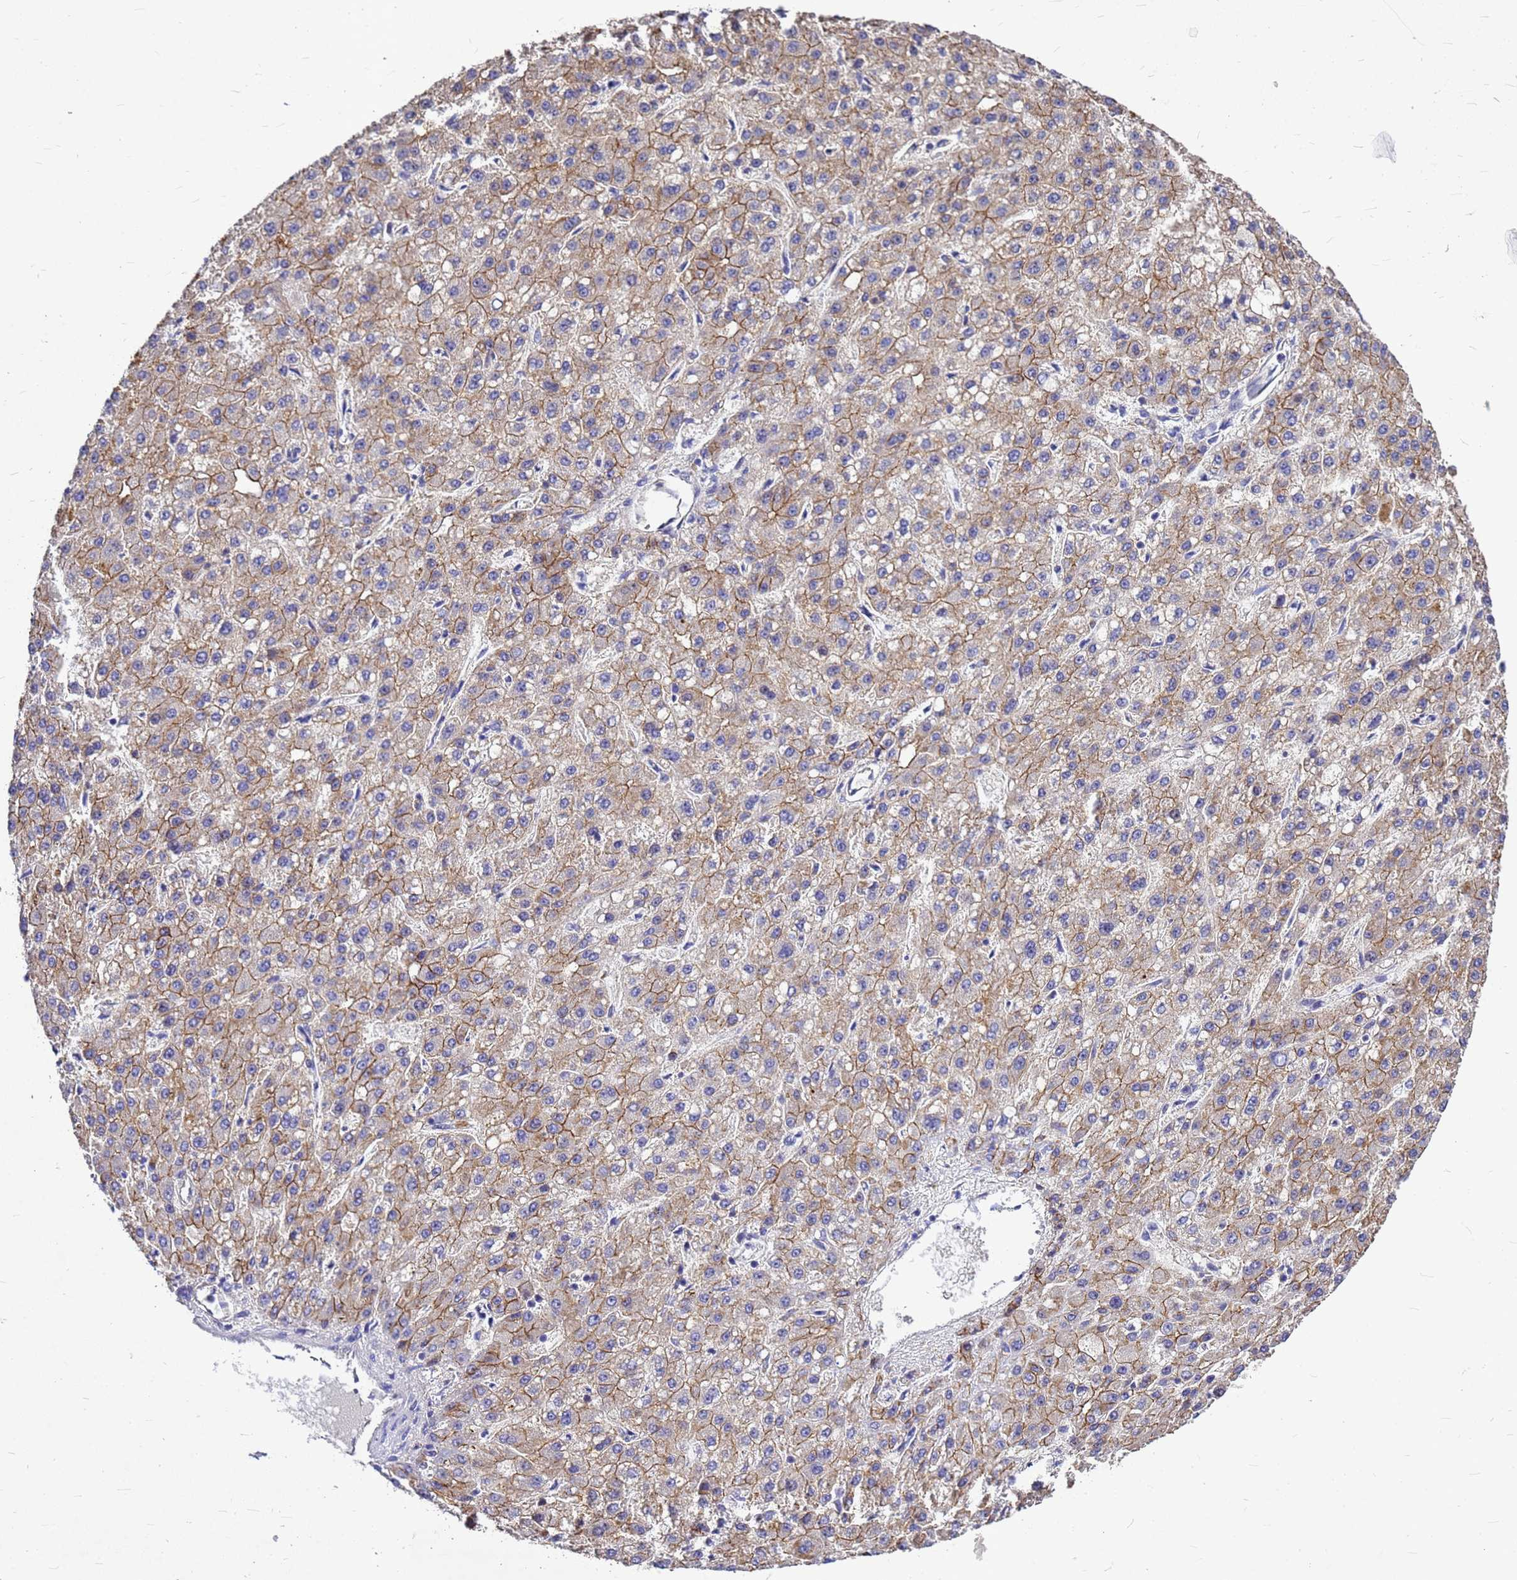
{"staining": {"intensity": "moderate", "quantity": ">75%", "location": "cytoplasmic/membranous"}, "tissue": "liver cancer", "cell_type": "Tumor cells", "image_type": "cancer", "snomed": [{"axis": "morphology", "description": "Carcinoma, Hepatocellular, NOS"}, {"axis": "topography", "description": "Liver"}], "caption": "There is medium levels of moderate cytoplasmic/membranous positivity in tumor cells of liver hepatocellular carcinoma, as demonstrated by immunohistochemical staining (brown color).", "gene": "FBXW5", "patient": {"sex": "male", "age": 67}}